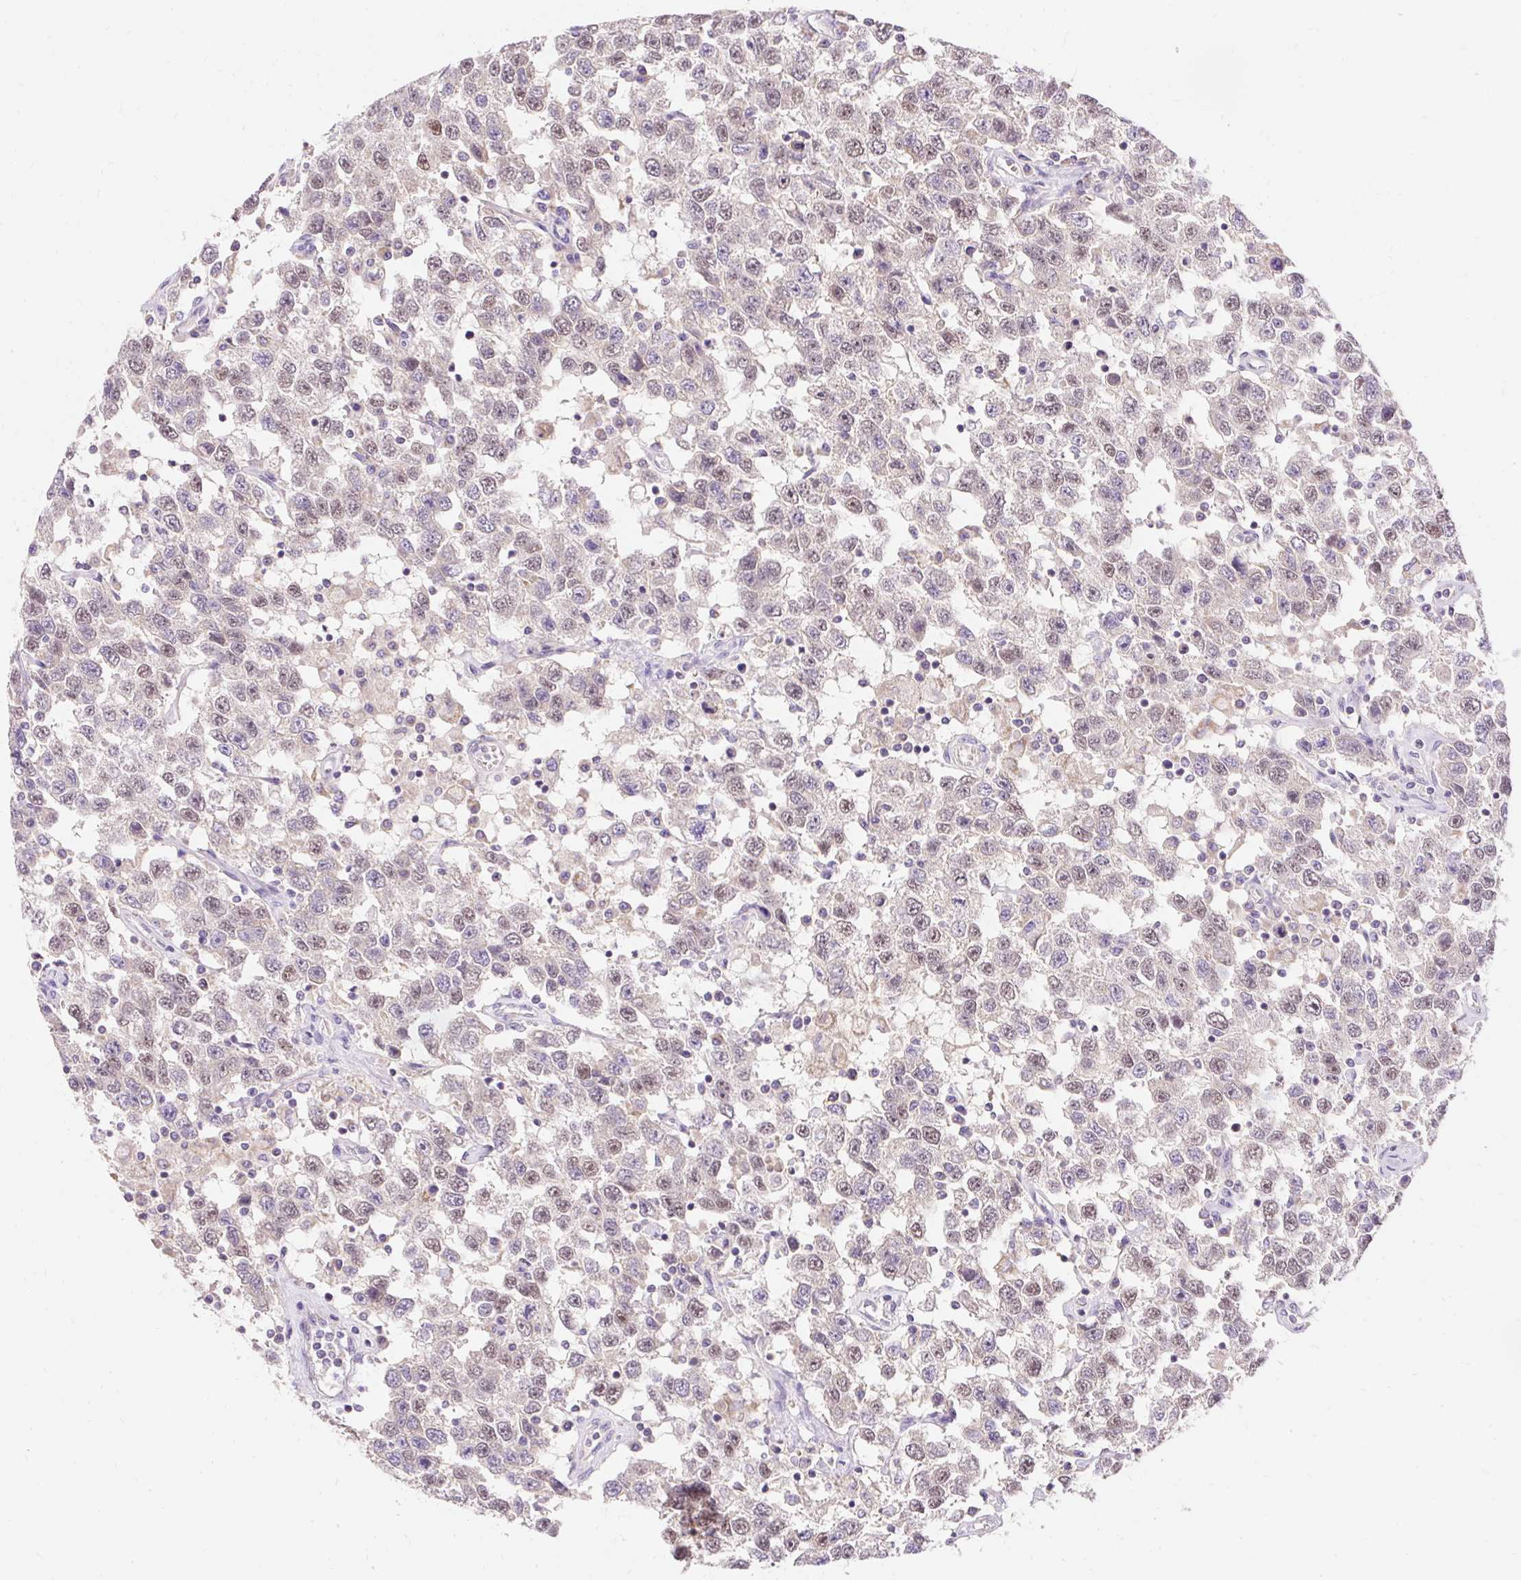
{"staining": {"intensity": "weak", "quantity": "25%-75%", "location": "nuclear"}, "tissue": "testis cancer", "cell_type": "Tumor cells", "image_type": "cancer", "snomed": [{"axis": "morphology", "description": "Seminoma, NOS"}, {"axis": "topography", "description": "Testis"}], "caption": "Testis cancer stained for a protein displays weak nuclear positivity in tumor cells.", "gene": "PMAIP1", "patient": {"sex": "male", "age": 41}}